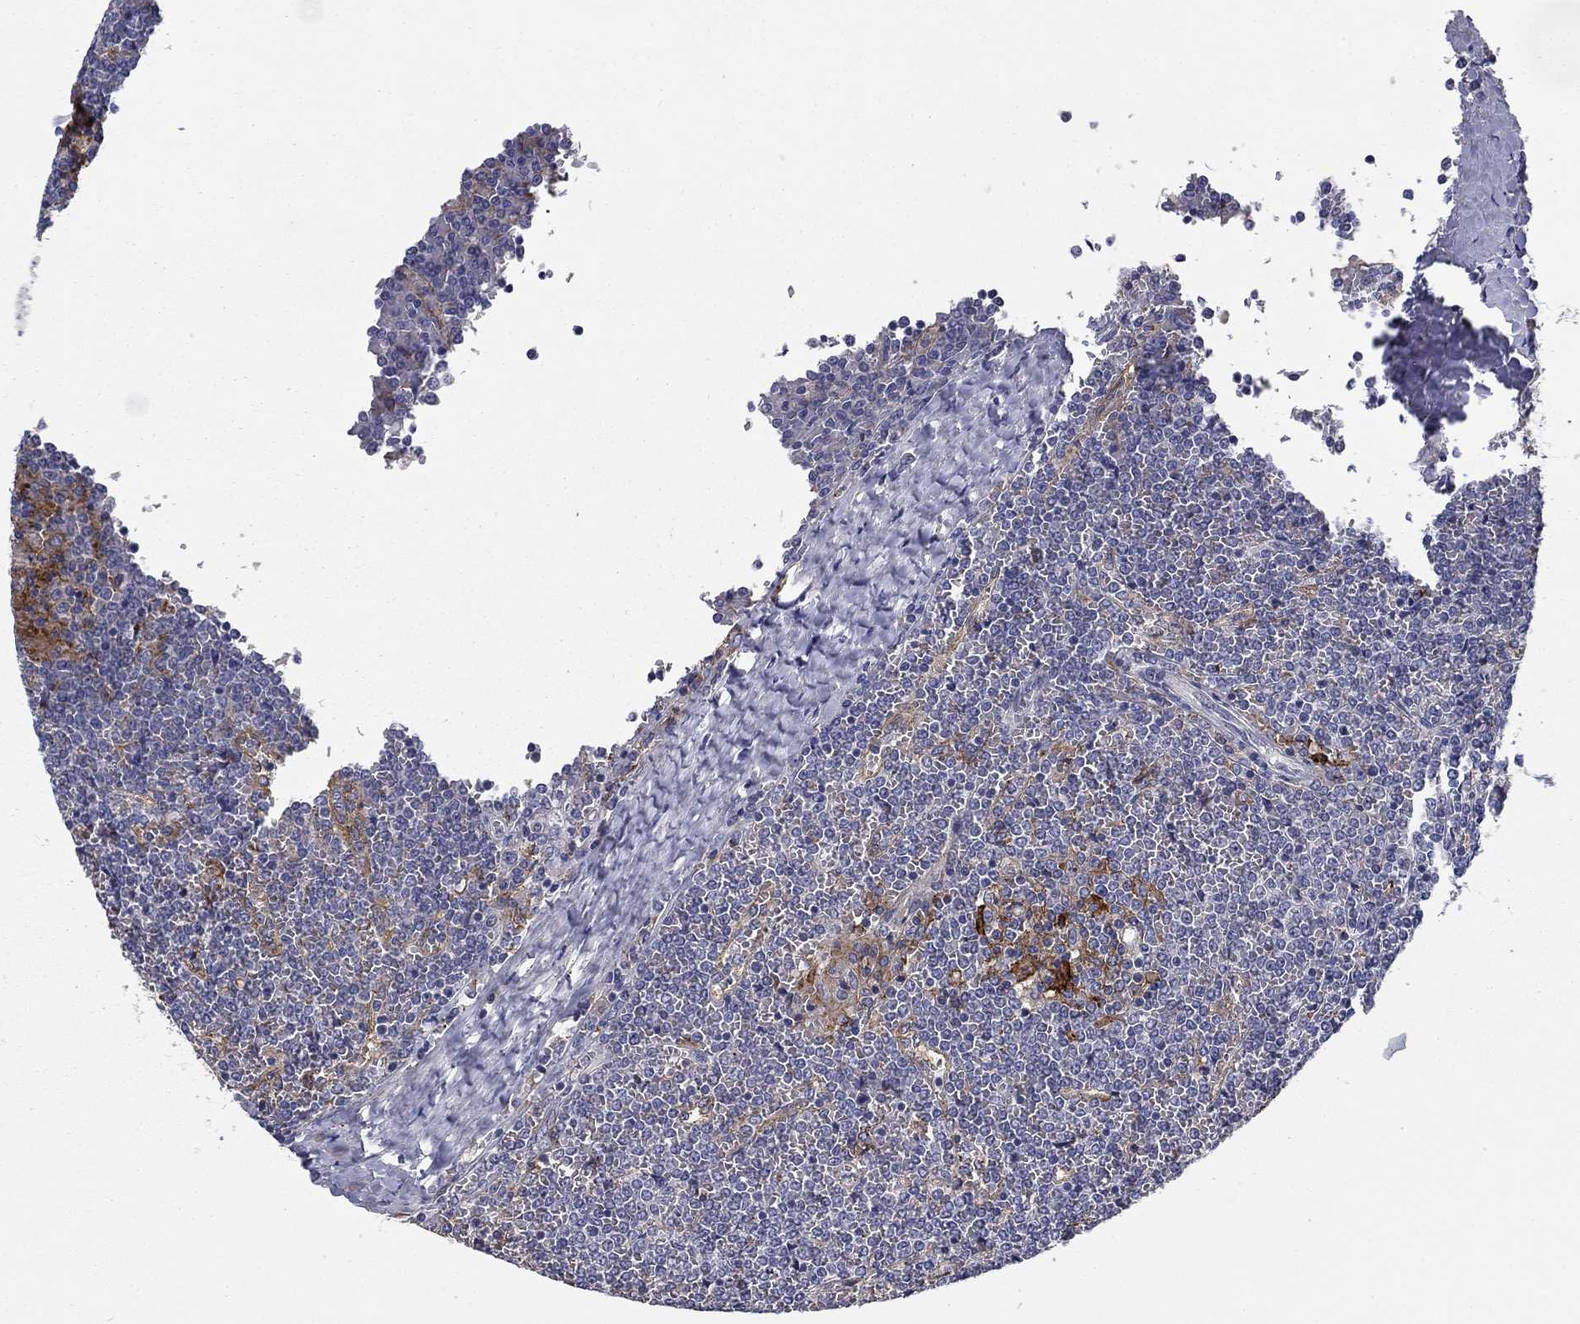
{"staining": {"intensity": "negative", "quantity": "none", "location": "none"}, "tissue": "lymphoma", "cell_type": "Tumor cells", "image_type": "cancer", "snomed": [{"axis": "morphology", "description": "Malignant lymphoma, non-Hodgkin's type, Low grade"}, {"axis": "topography", "description": "Spleen"}], "caption": "There is no significant staining in tumor cells of lymphoma.", "gene": "CD274", "patient": {"sex": "female", "age": 19}}